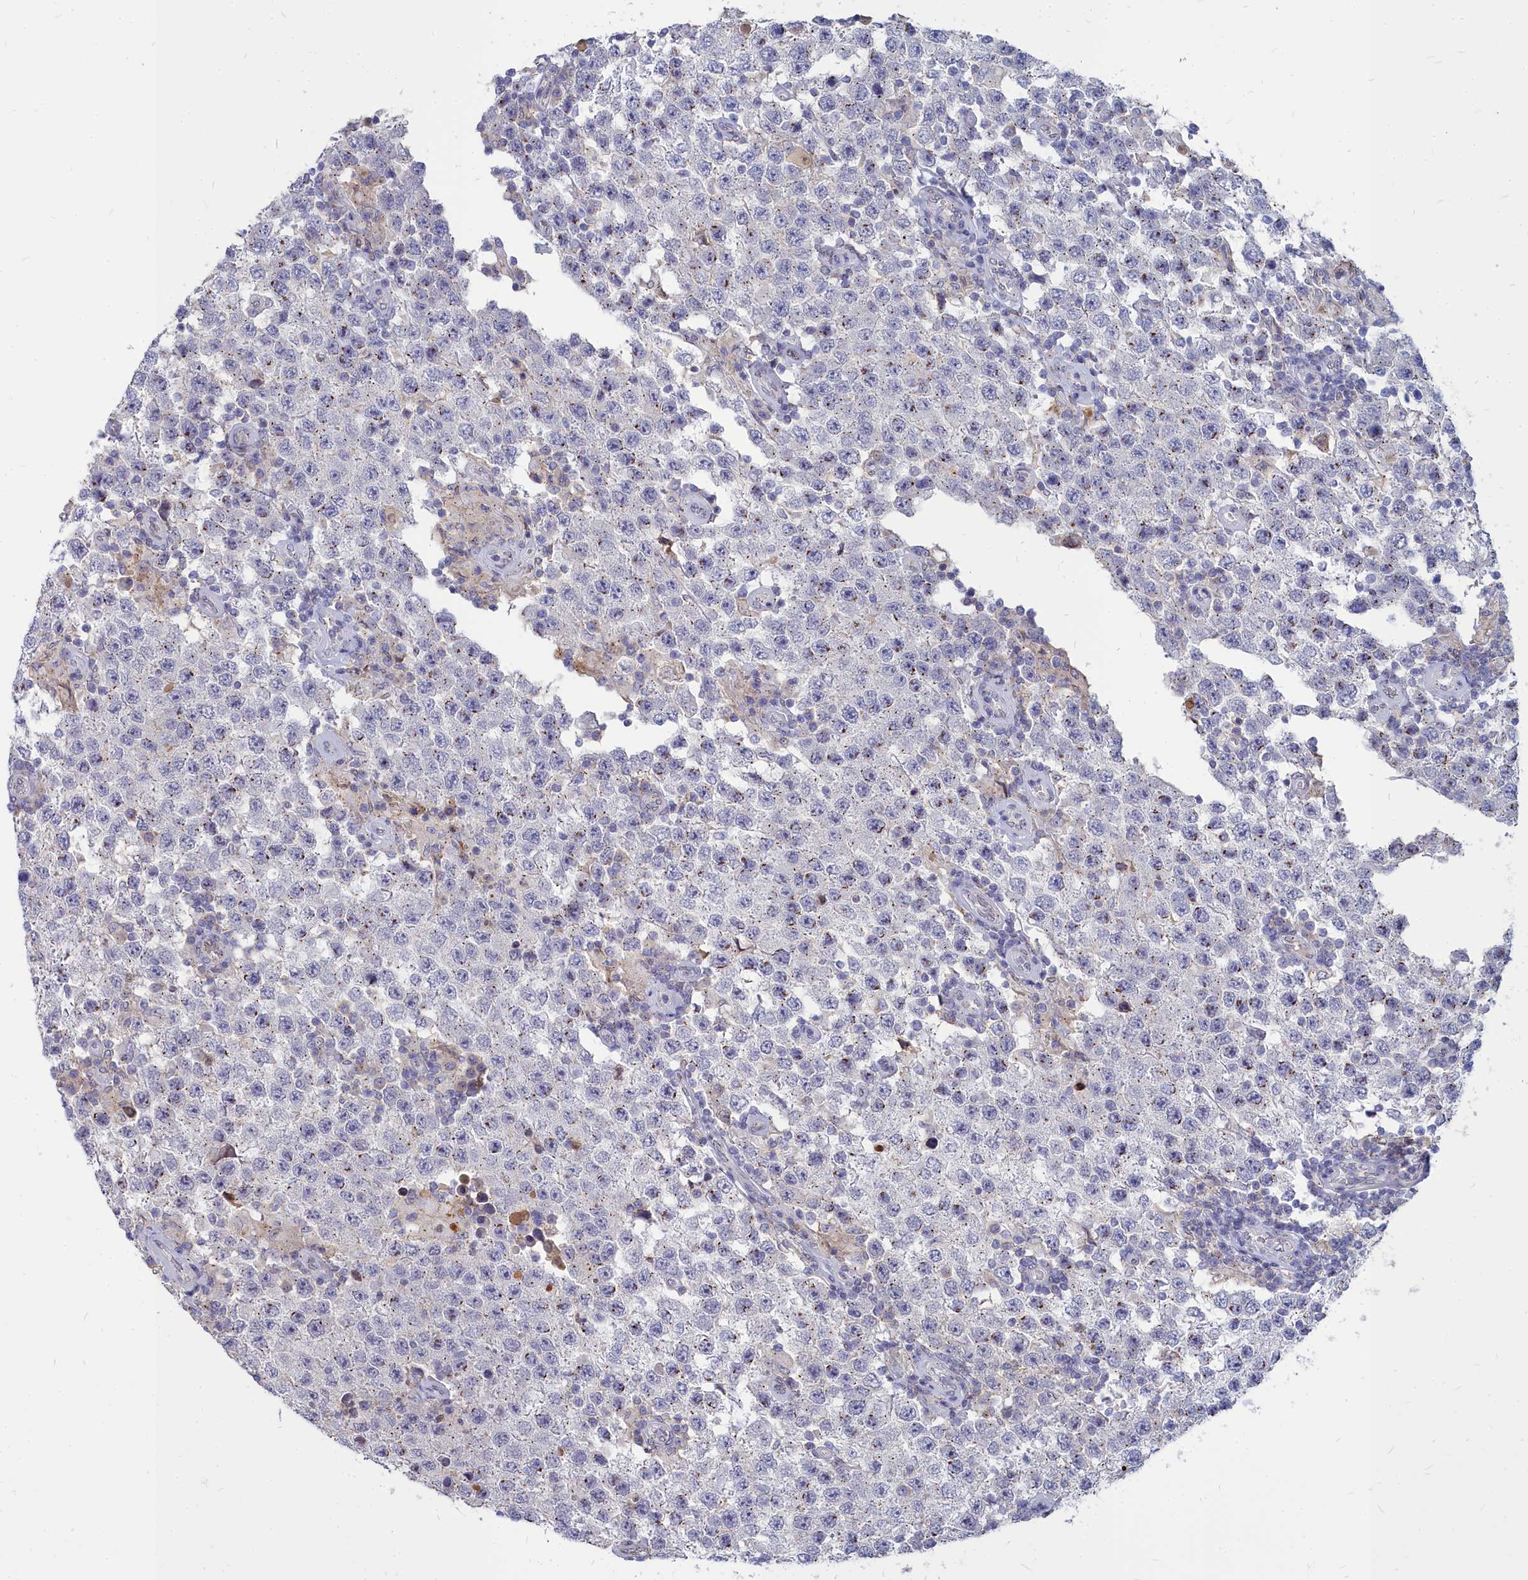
{"staining": {"intensity": "weak", "quantity": "<25%", "location": "cytoplasmic/membranous"}, "tissue": "testis cancer", "cell_type": "Tumor cells", "image_type": "cancer", "snomed": [{"axis": "morphology", "description": "Normal tissue, NOS"}, {"axis": "morphology", "description": "Urothelial carcinoma, High grade"}, {"axis": "morphology", "description": "Seminoma, NOS"}, {"axis": "morphology", "description": "Carcinoma, Embryonal, NOS"}, {"axis": "topography", "description": "Urinary bladder"}, {"axis": "topography", "description": "Testis"}], "caption": "A high-resolution micrograph shows immunohistochemistry (IHC) staining of high-grade urothelial carcinoma (testis), which reveals no significant positivity in tumor cells. Brightfield microscopy of immunohistochemistry stained with DAB (brown) and hematoxylin (blue), captured at high magnification.", "gene": "NOXA1", "patient": {"sex": "male", "age": 41}}